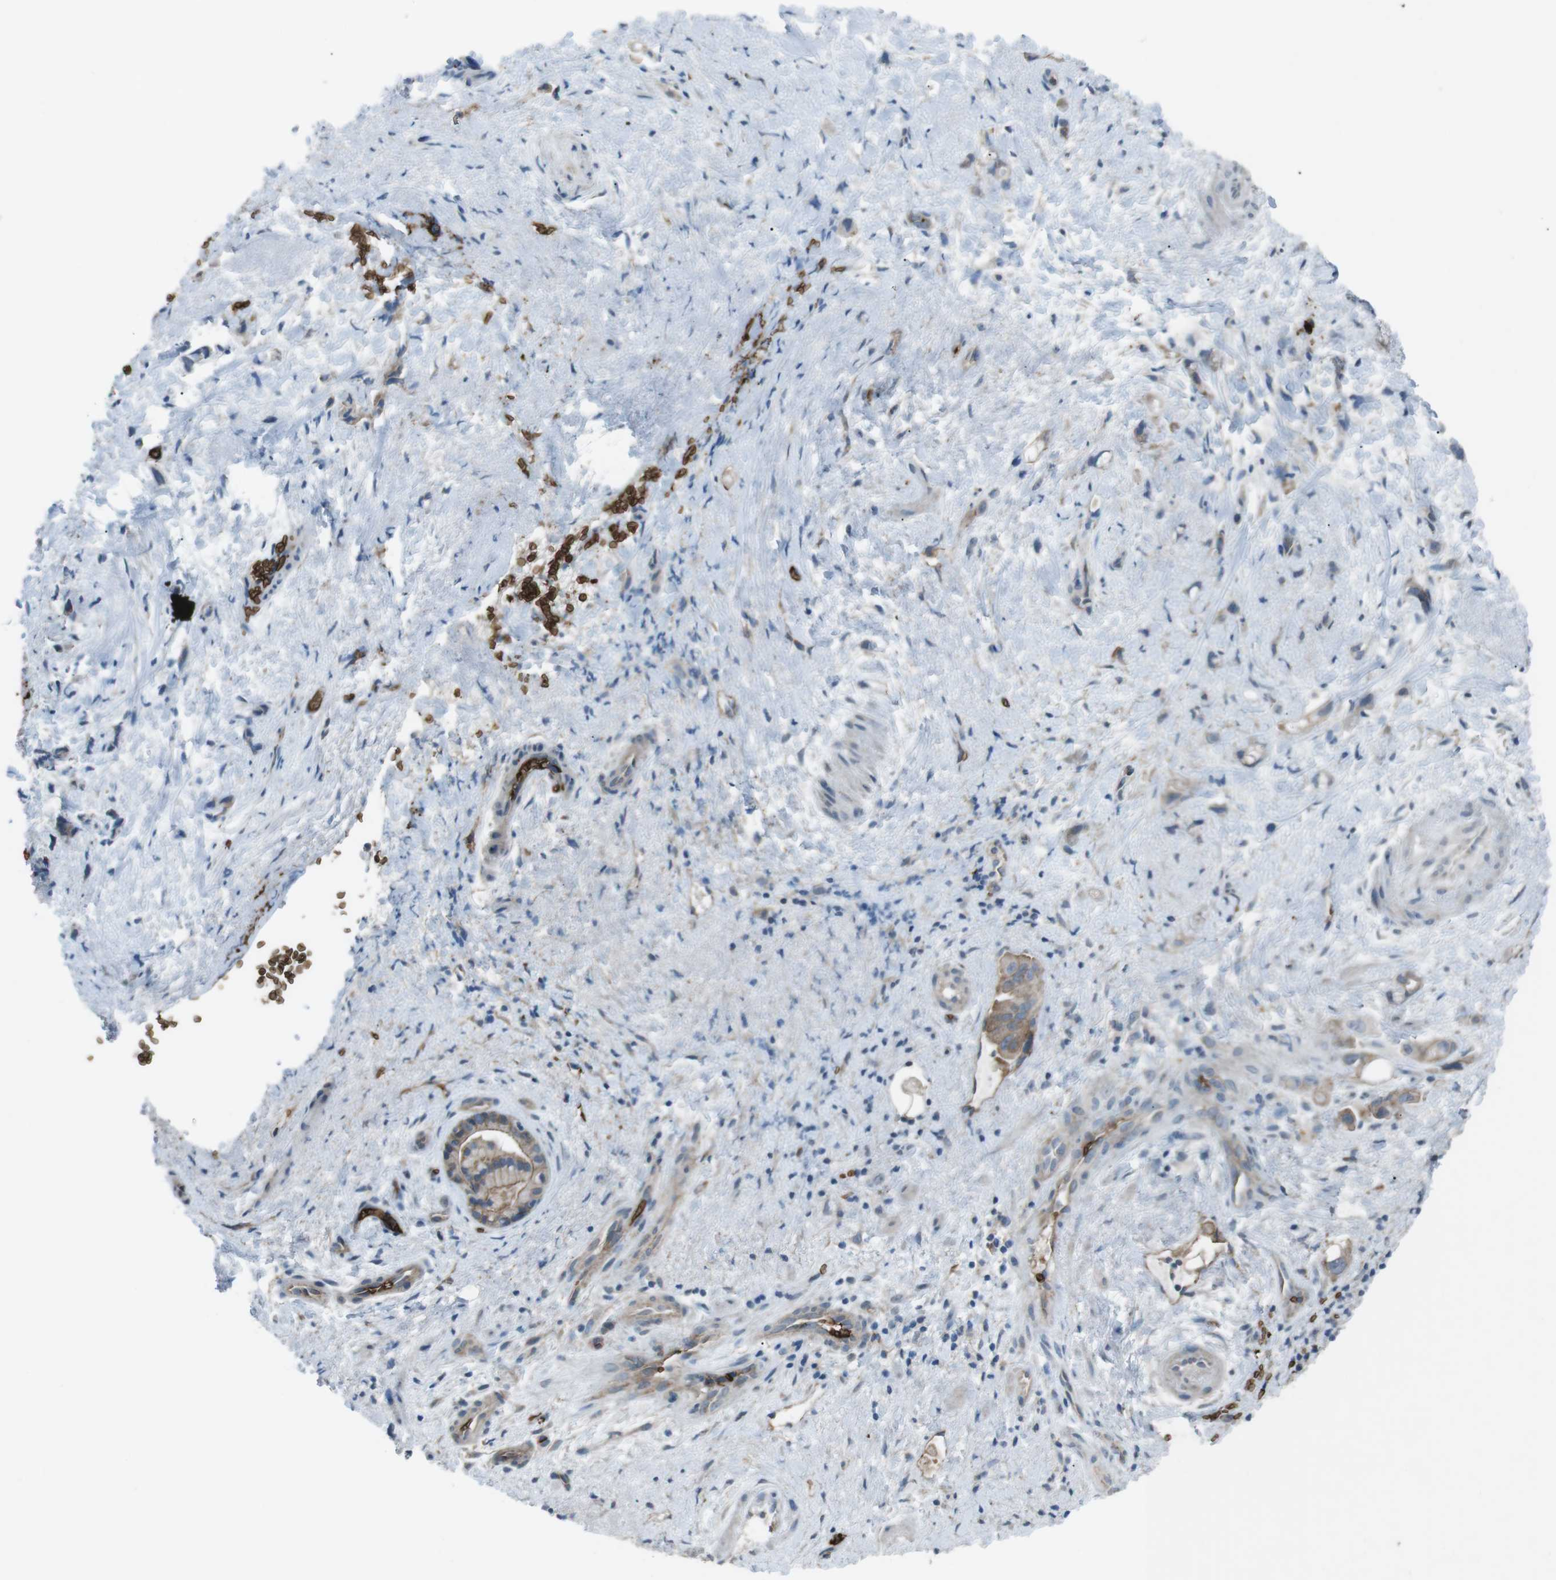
{"staining": {"intensity": "weak", "quantity": "25%-75%", "location": "cytoplasmic/membranous"}, "tissue": "liver cancer", "cell_type": "Tumor cells", "image_type": "cancer", "snomed": [{"axis": "morphology", "description": "Cholangiocarcinoma"}, {"axis": "topography", "description": "Liver"}], "caption": "Immunohistochemistry micrograph of human liver cancer (cholangiocarcinoma) stained for a protein (brown), which reveals low levels of weak cytoplasmic/membranous expression in about 25%-75% of tumor cells.", "gene": "SPTA1", "patient": {"sex": "female", "age": 65}}